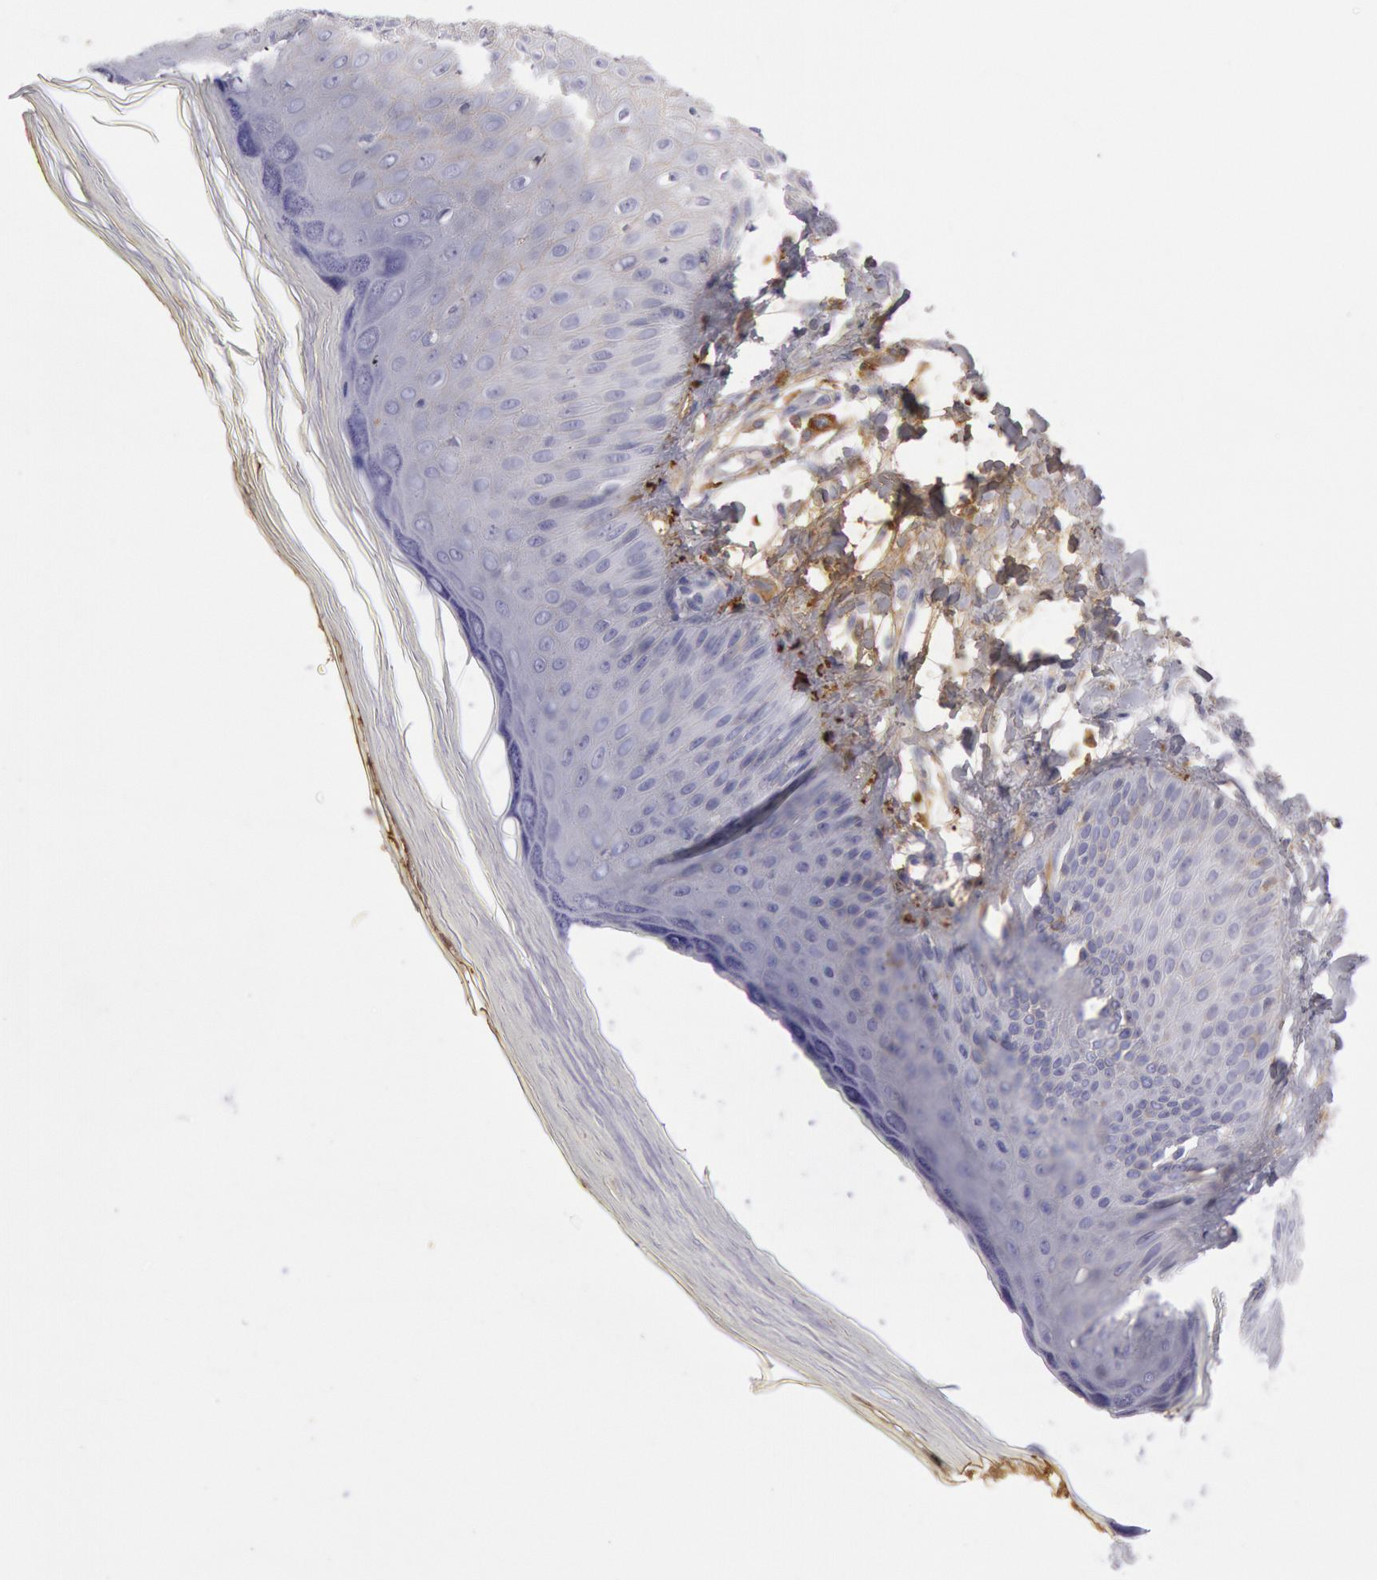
{"staining": {"intensity": "weak", "quantity": "25%-75%", "location": "cytoplasmic/membranous"}, "tissue": "skin", "cell_type": "Epidermal cells", "image_type": "normal", "snomed": [{"axis": "morphology", "description": "Normal tissue, NOS"}, {"axis": "morphology", "description": "Inflammation, NOS"}, {"axis": "topography", "description": "Soft tissue"}, {"axis": "topography", "description": "Anal"}], "caption": "Immunohistochemical staining of normal skin shows 25%-75% levels of weak cytoplasmic/membranous protein expression in about 25%-75% of epidermal cells. (Brightfield microscopy of DAB IHC at high magnification).", "gene": "IGHA1", "patient": {"sex": "female", "age": 15}}